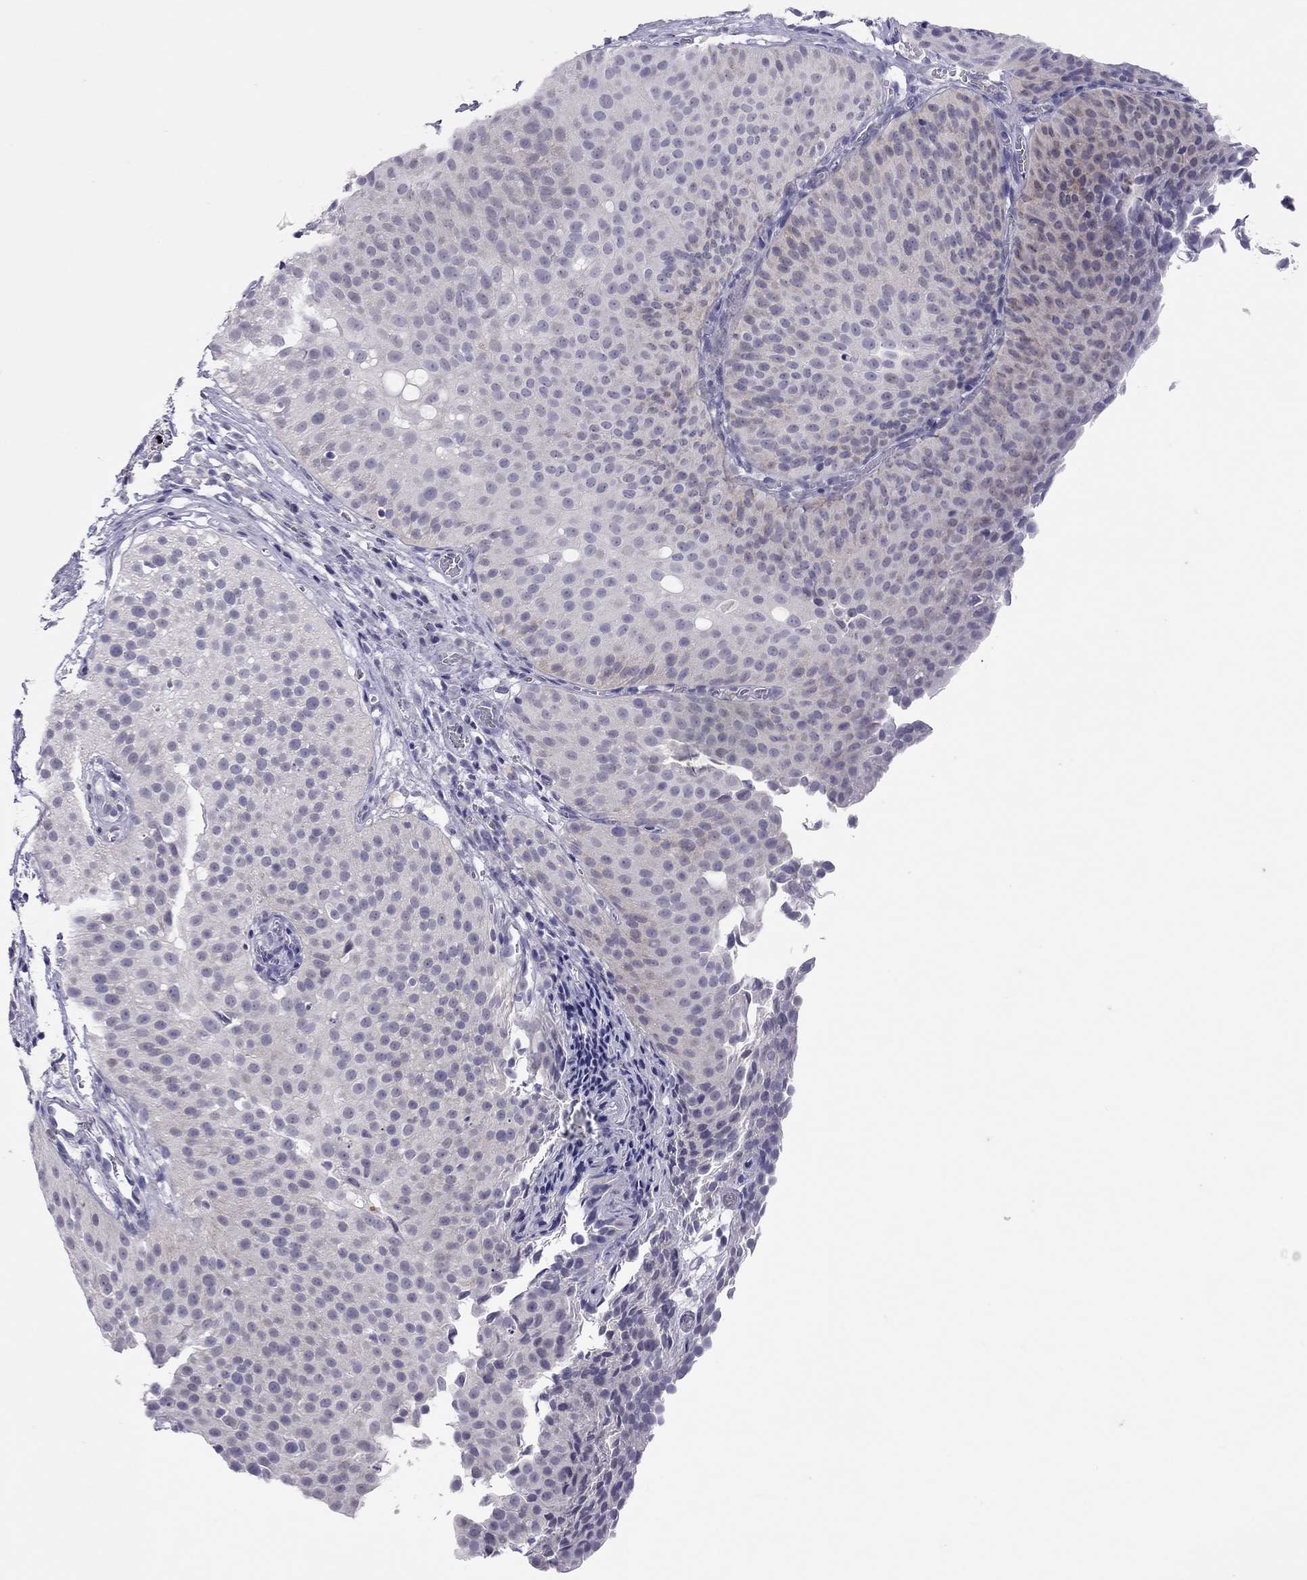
{"staining": {"intensity": "negative", "quantity": "none", "location": "none"}, "tissue": "urothelial cancer", "cell_type": "Tumor cells", "image_type": "cancer", "snomed": [{"axis": "morphology", "description": "Urothelial carcinoma, Low grade"}, {"axis": "topography", "description": "Urinary bladder"}], "caption": "This is a micrograph of immunohistochemistry staining of urothelial cancer, which shows no staining in tumor cells. The staining is performed using DAB (3,3'-diaminobenzidine) brown chromogen with nuclei counter-stained in using hematoxylin.", "gene": "SLAMF1", "patient": {"sex": "male", "age": 80}}